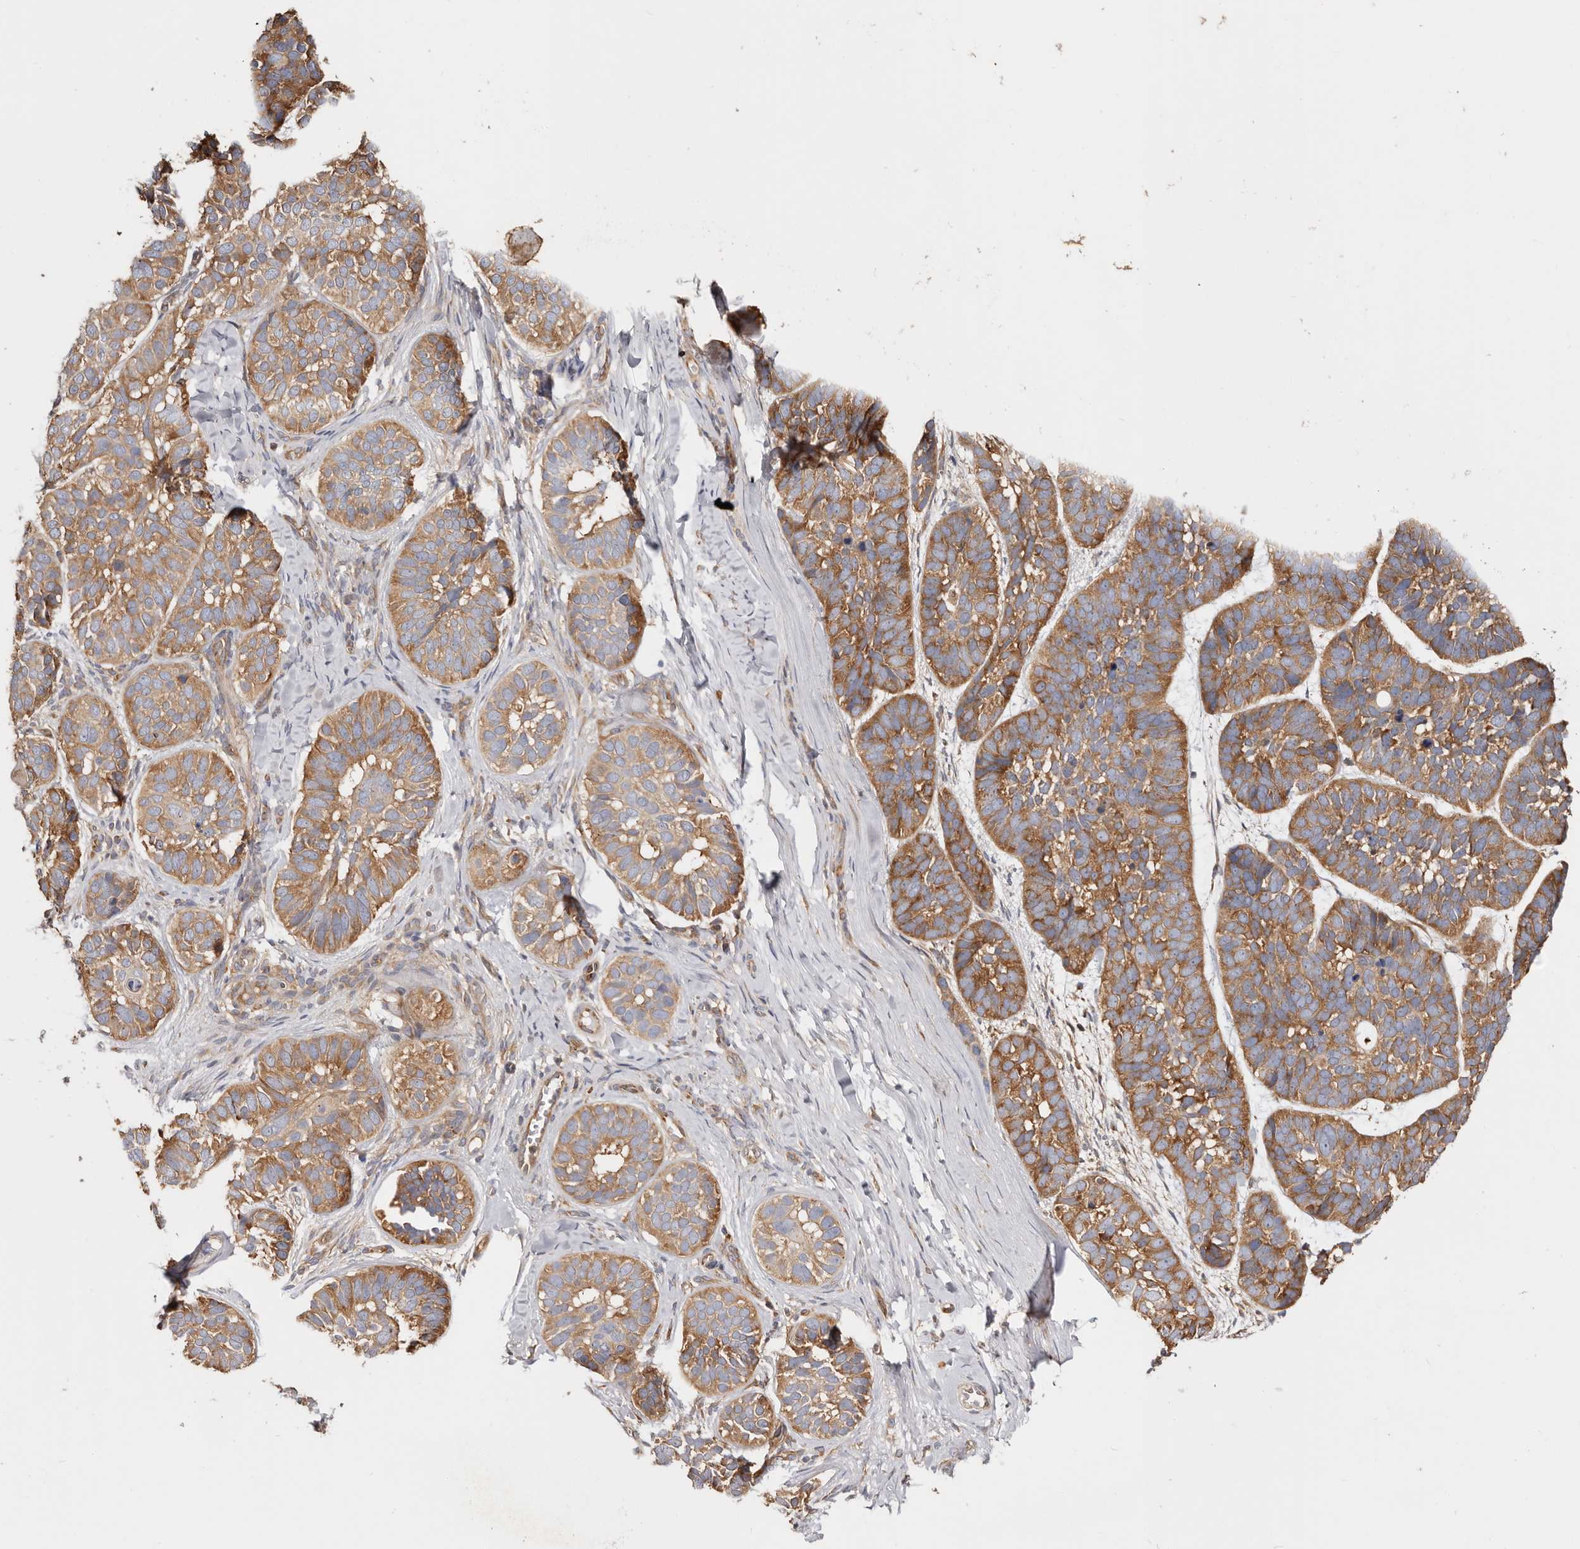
{"staining": {"intensity": "strong", "quantity": ">75%", "location": "cytoplasmic/membranous"}, "tissue": "skin cancer", "cell_type": "Tumor cells", "image_type": "cancer", "snomed": [{"axis": "morphology", "description": "Basal cell carcinoma"}, {"axis": "topography", "description": "Skin"}], "caption": "Immunohistochemistry (IHC) image of human skin basal cell carcinoma stained for a protein (brown), which displays high levels of strong cytoplasmic/membranous staining in approximately >75% of tumor cells.", "gene": "EPRS1", "patient": {"sex": "male", "age": 62}}